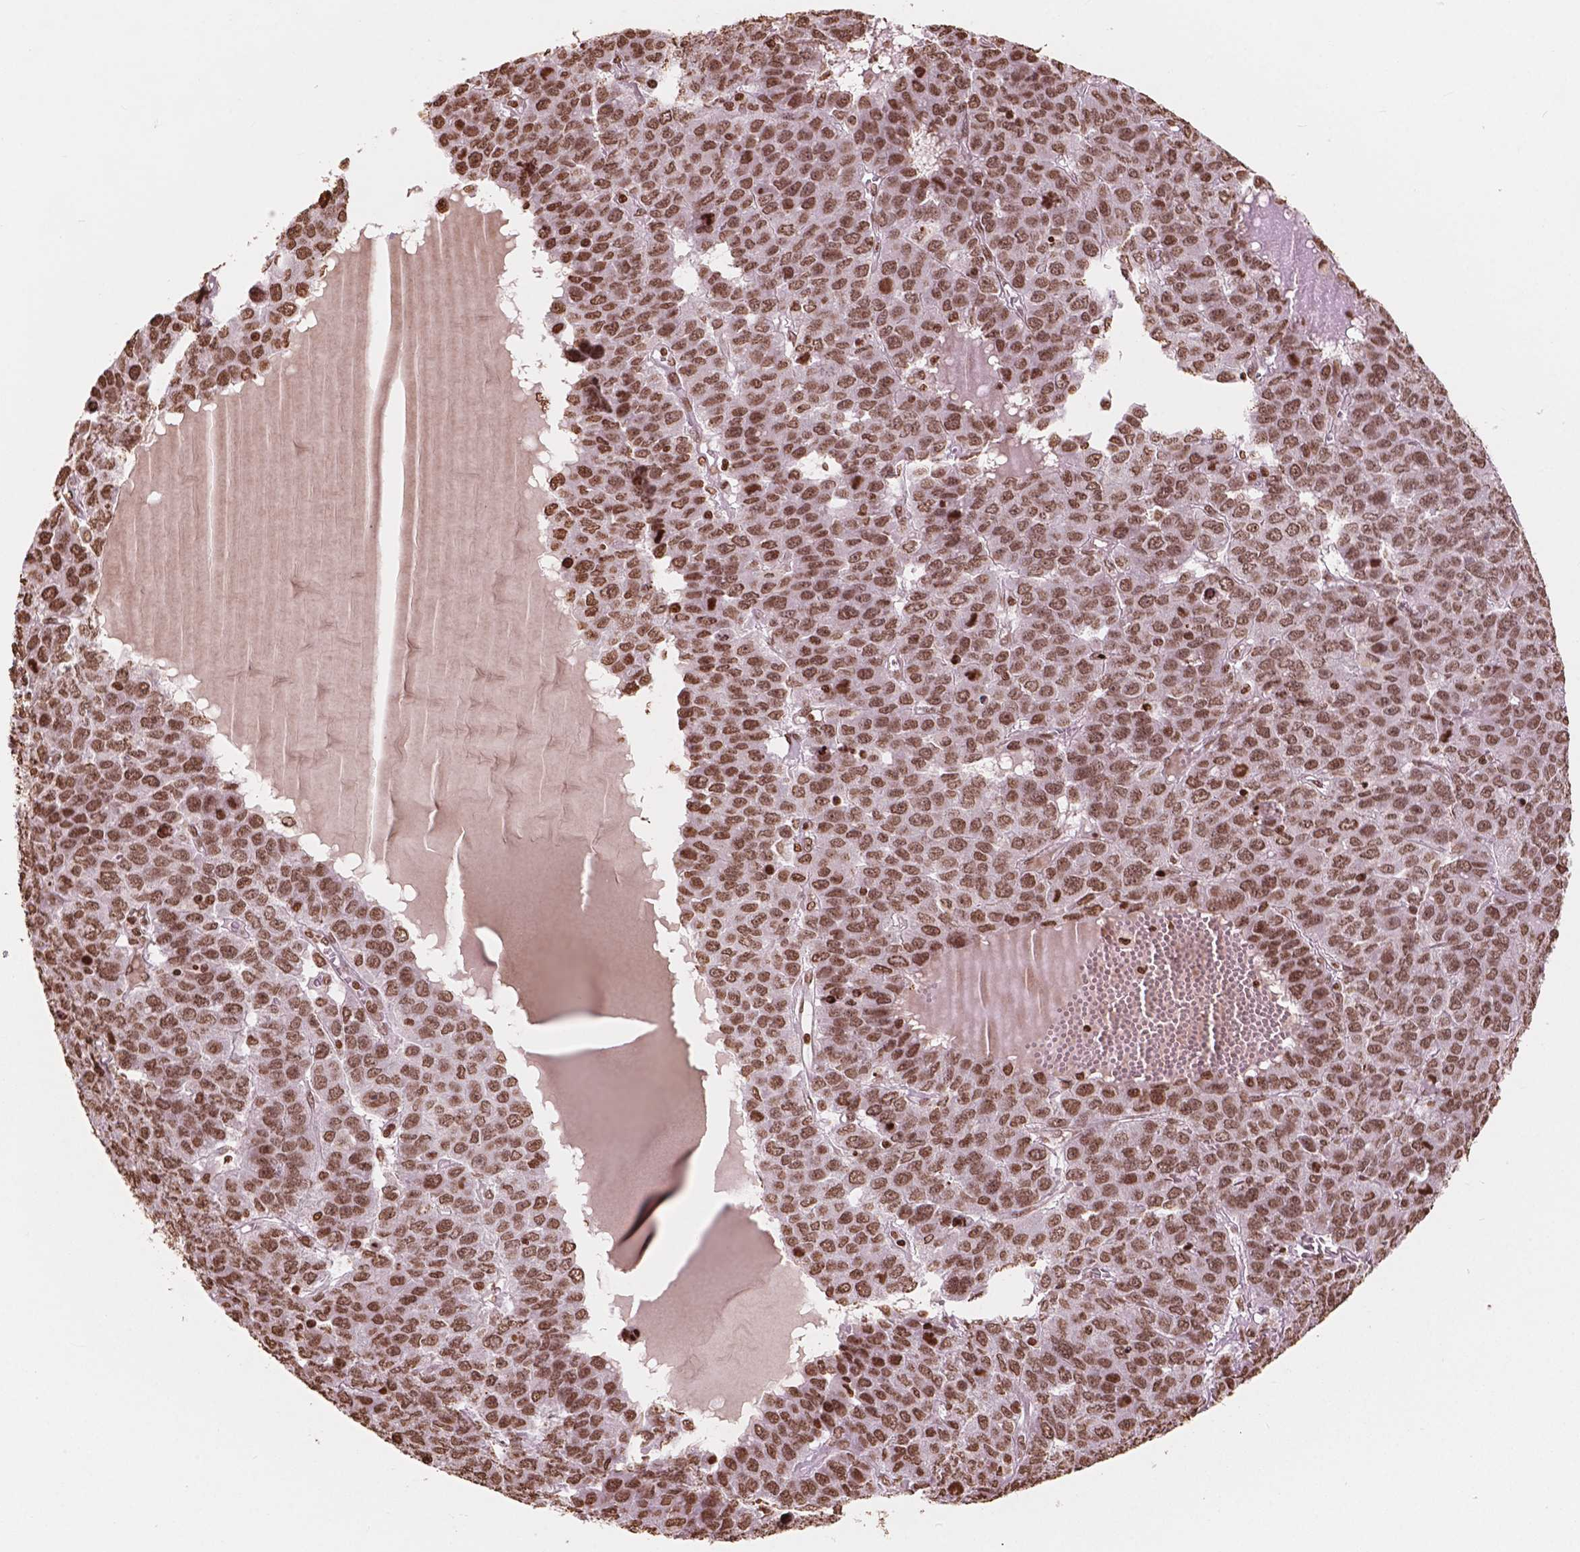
{"staining": {"intensity": "moderate", "quantity": ">75%", "location": "nuclear"}, "tissue": "liver cancer", "cell_type": "Tumor cells", "image_type": "cancer", "snomed": [{"axis": "morphology", "description": "Carcinoma, Hepatocellular, NOS"}, {"axis": "topography", "description": "Liver"}], "caption": "This is an image of immunohistochemistry (IHC) staining of liver cancer, which shows moderate expression in the nuclear of tumor cells.", "gene": "H3C7", "patient": {"sex": "male", "age": 69}}